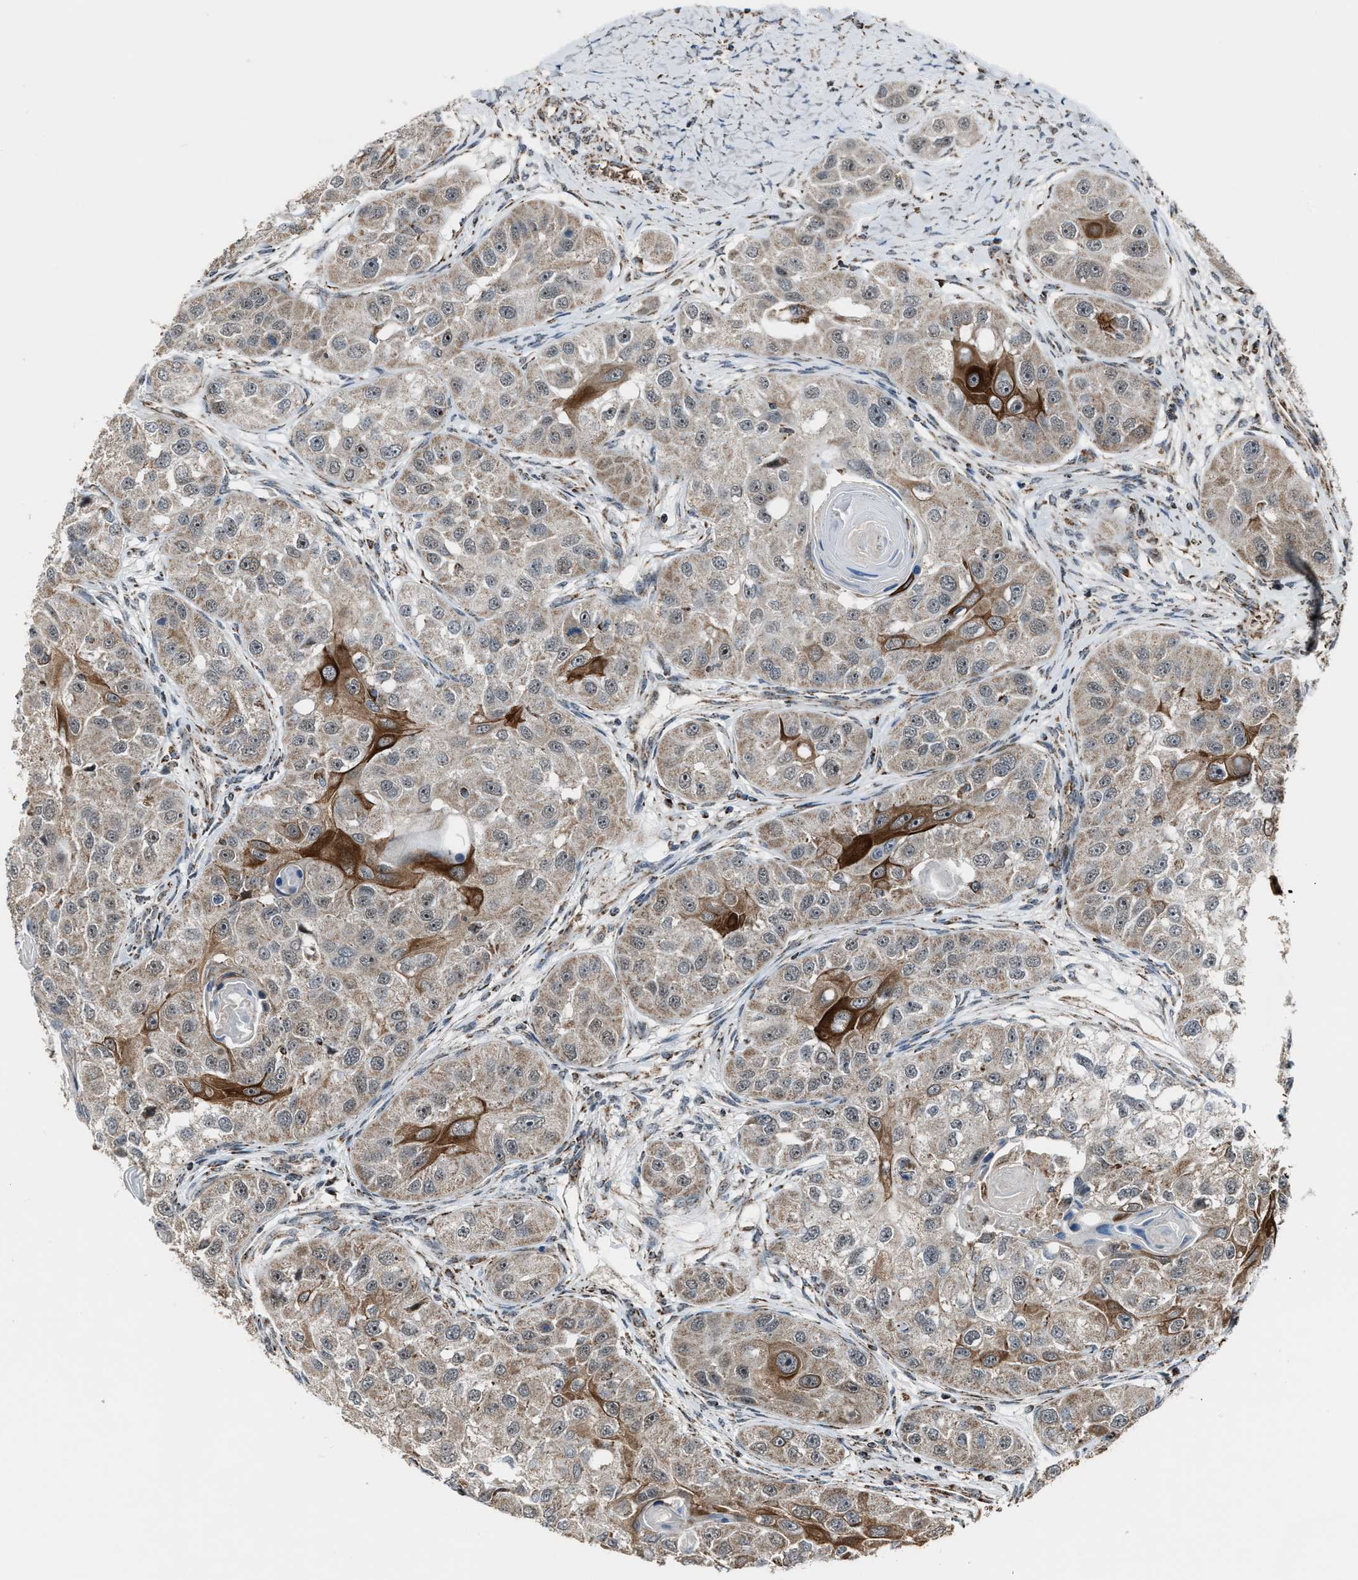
{"staining": {"intensity": "strong", "quantity": "<25%", "location": "cytoplasmic/membranous"}, "tissue": "head and neck cancer", "cell_type": "Tumor cells", "image_type": "cancer", "snomed": [{"axis": "morphology", "description": "Normal tissue, NOS"}, {"axis": "morphology", "description": "Squamous cell carcinoma, NOS"}, {"axis": "topography", "description": "Skeletal muscle"}, {"axis": "topography", "description": "Head-Neck"}], "caption": "Protein analysis of head and neck squamous cell carcinoma tissue demonstrates strong cytoplasmic/membranous expression in about <25% of tumor cells.", "gene": "CHN2", "patient": {"sex": "male", "age": 51}}